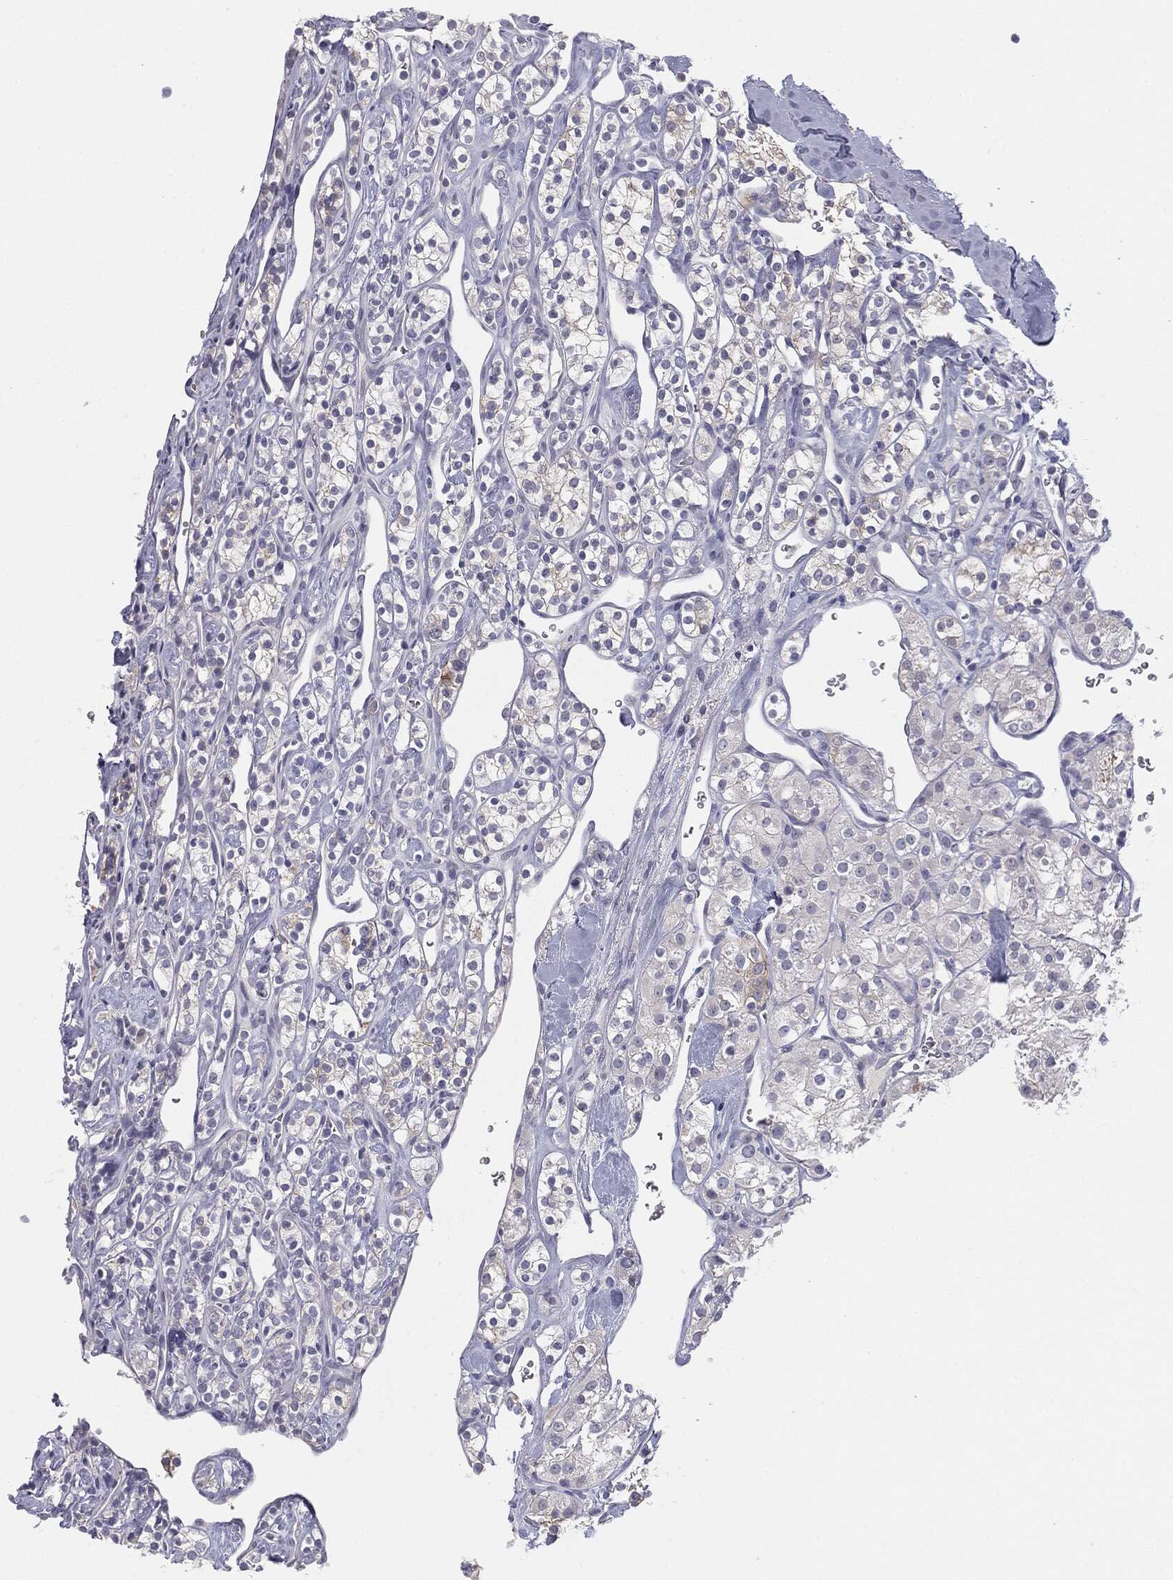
{"staining": {"intensity": "negative", "quantity": "none", "location": "none"}, "tissue": "renal cancer", "cell_type": "Tumor cells", "image_type": "cancer", "snomed": [{"axis": "morphology", "description": "Adenocarcinoma, NOS"}, {"axis": "topography", "description": "Kidney"}], "caption": "Tumor cells are negative for brown protein staining in renal cancer (adenocarcinoma).", "gene": "MUC1", "patient": {"sex": "male", "age": 77}}